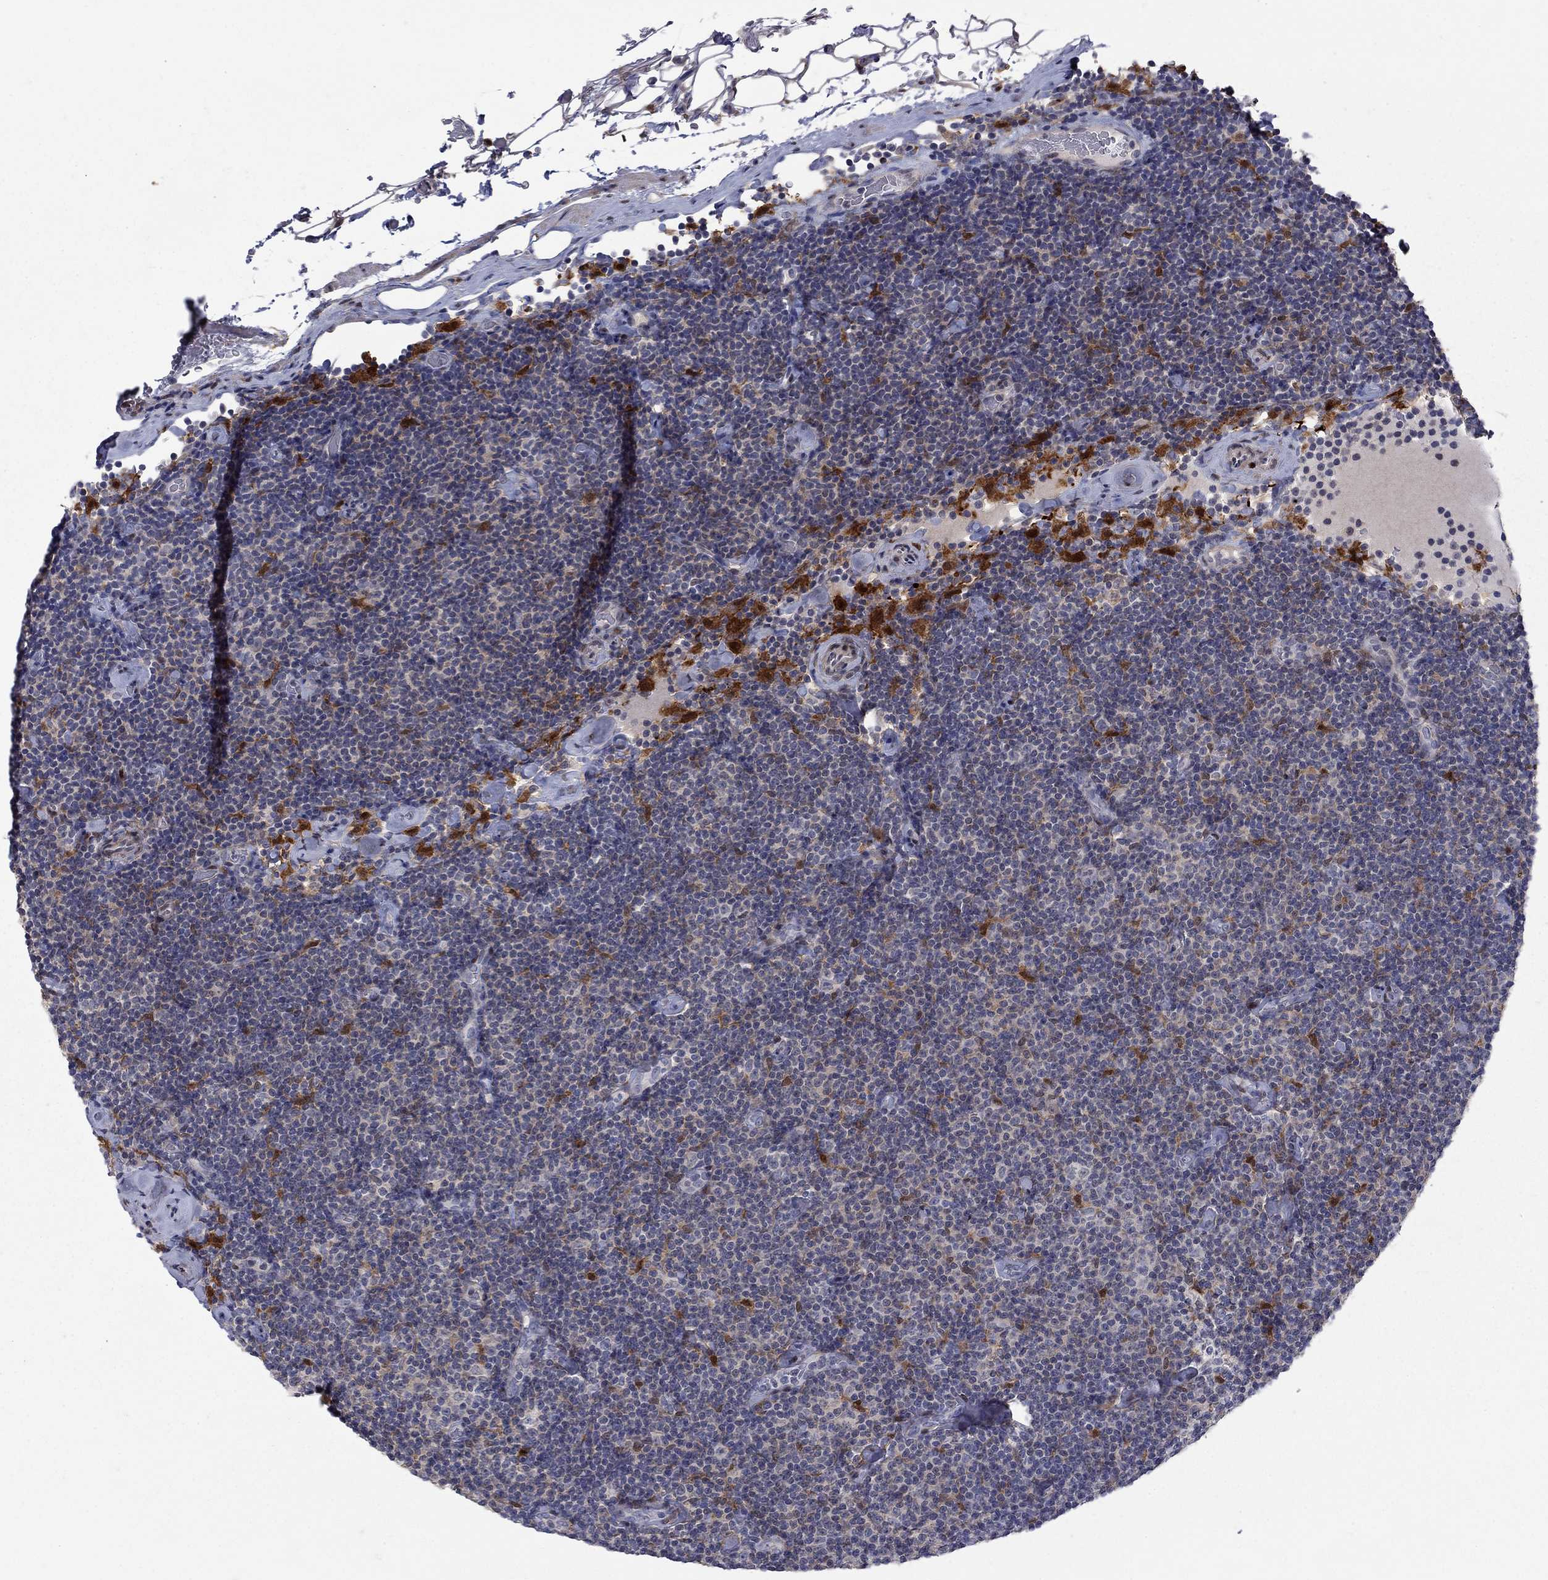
{"staining": {"intensity": "strong", "quantity": "<25%", "location": "nuclear"}, "tissue": "lymphoma", "cell_type": "Tumor cells", "image_type": "cancer", "snomed": [{"axis": "morphology", "description": "Malignant lymphoma, non-Hodgkin's type, Low grade"}, {"axis": "topography", "description": "Lymph node"}], "caption": "Protein analysis of lymphoma tissue reveals strong nuclear expression in about <25% of tumor cells. The staining was performed using DAB to visualize the protein expression in brown, while the nuclei were stained in blue with hematoxylin (Magnification: 20x).", "gene": "CBR1", "patient": {"sex": "male", "age": 81}}